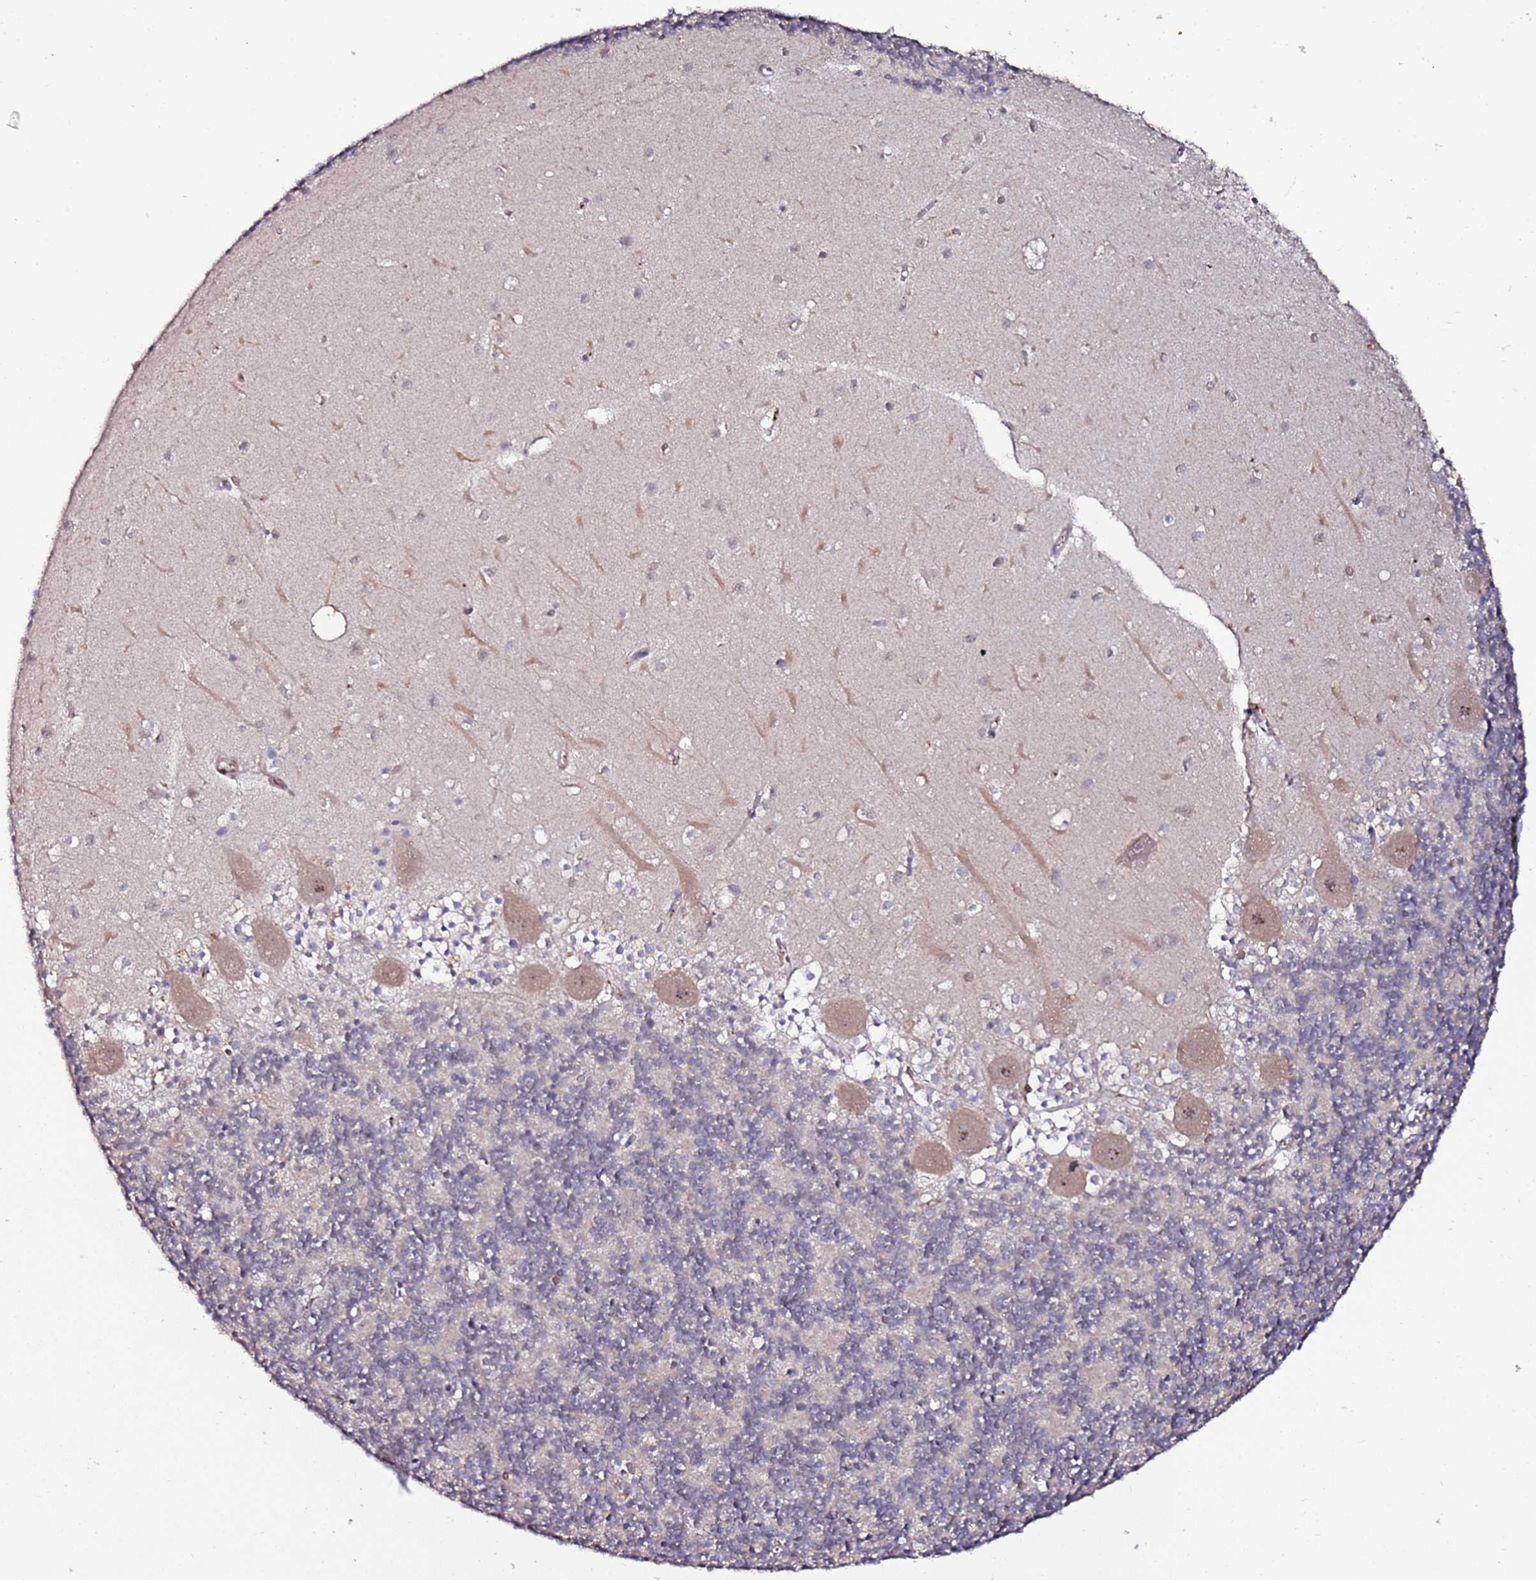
{"staining": {"intensity": "negative", "quantity": "none", "location": "none"}, "tissue": "cerebellum", "cell_type": "Cells in granular layer", "image_type": "normal", "snomed": [{"axis": "morphology", "description": "Normal tissue, NOS"}, {"axis": "topography", "description": "Cerebellum"}], "caption": "Immunohistochemistry histopathology image of benign cerebellum: cerebellum stained with DAB displays no significant protein positivity in cells in granular layer.", "gene": "DUSP28", "patient": {"sex": "male", "age": 54}}